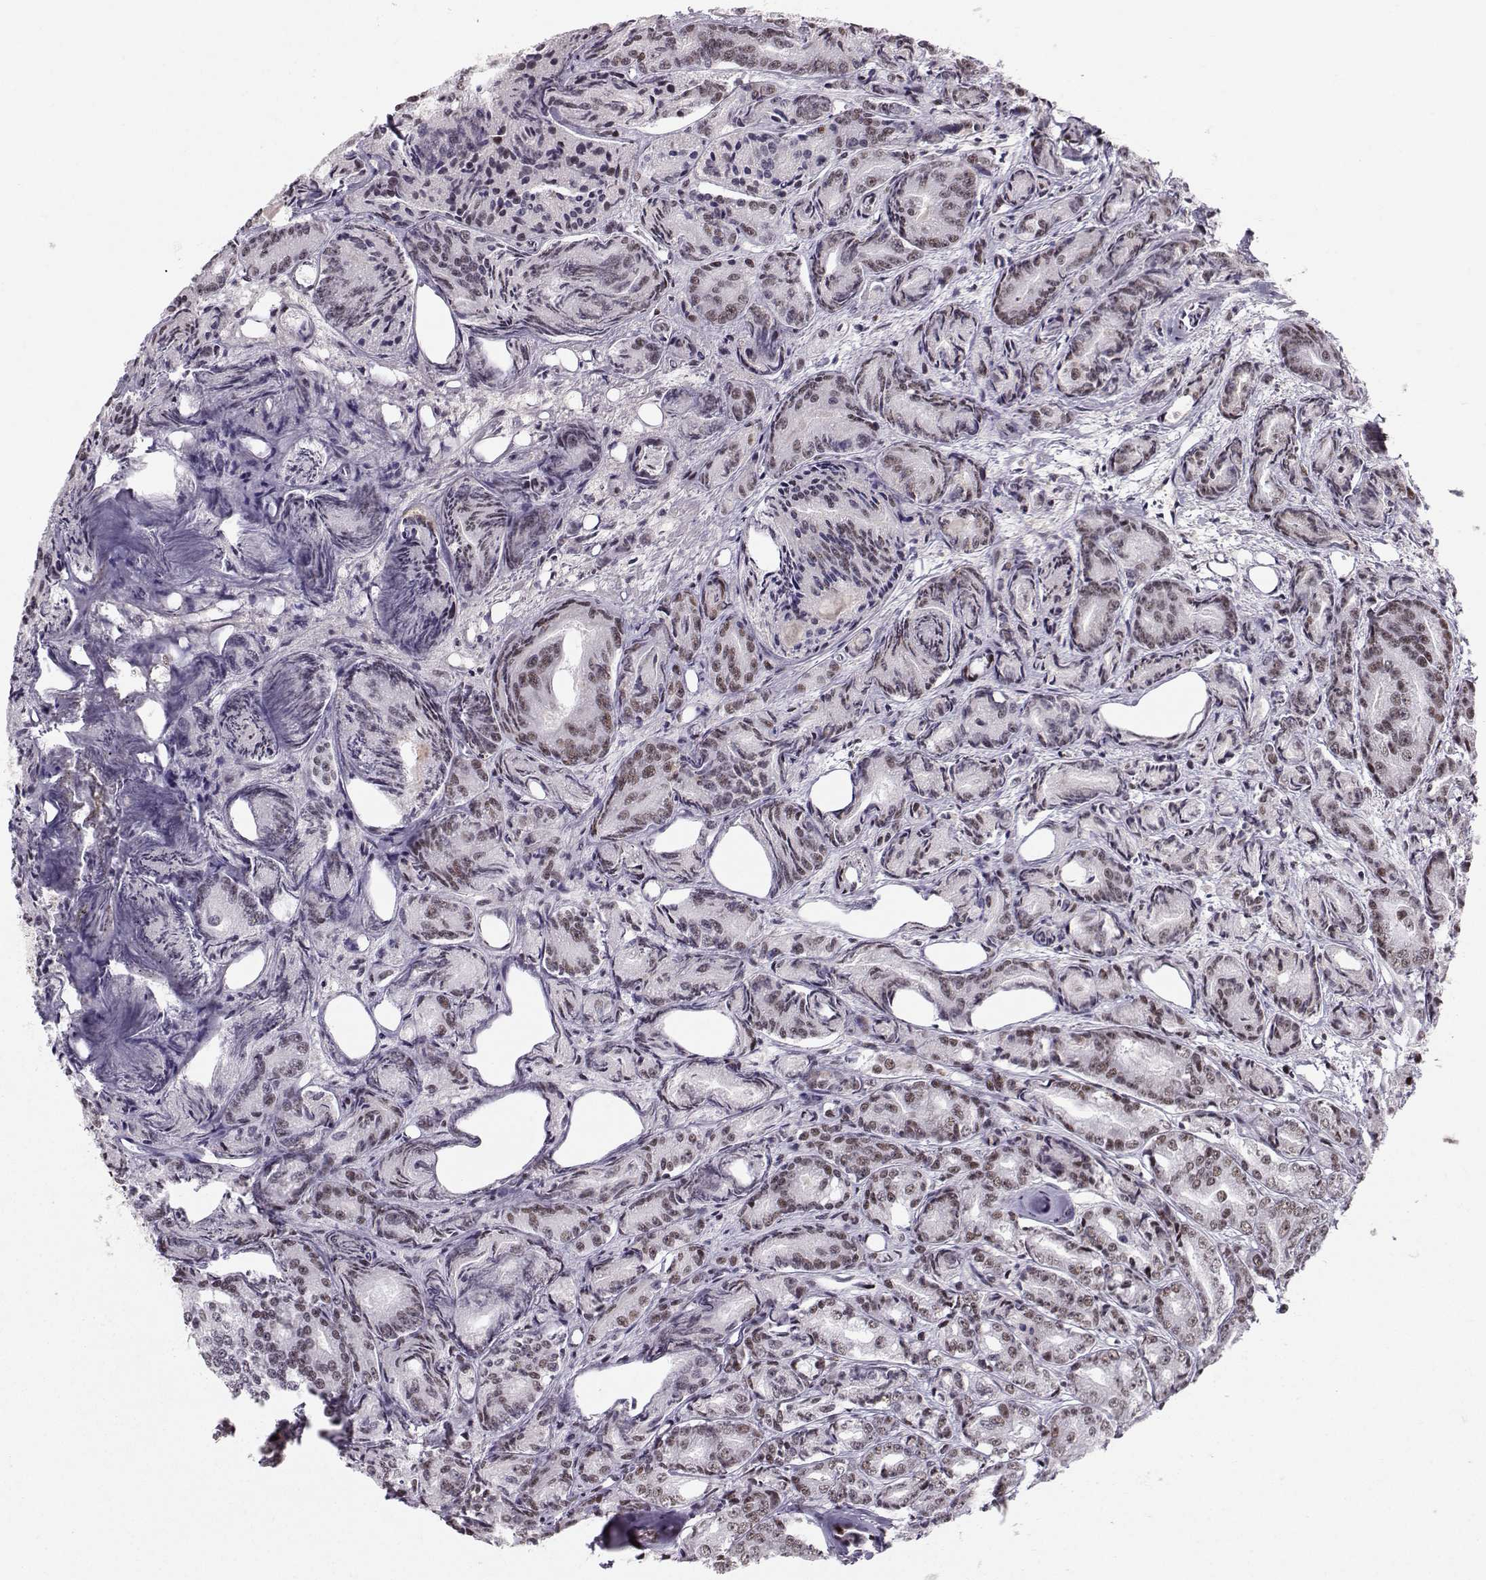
{"staining": {"intensity": "moderate", "quantity": "25%-75%", "location": "nuclear"}, "tissue": "prostate cancer", "cell_type": "Tumor cells", "image_type": "cancer", "snomed": [{"axis": "morphology", "description": "Adenocarcinoma, Medium grade"}, {"axis": "topography", "description": "Prostate"}], "caption": "High-power microscopy captured an IHC micrograph of prostate adenocarcinoma (medium-grade), revealing moderate nuclear staining in approximately 25%-75% of tumor cells.", "gene": "SNAPC2", "patient": {"sex": "male", "age": 74}}